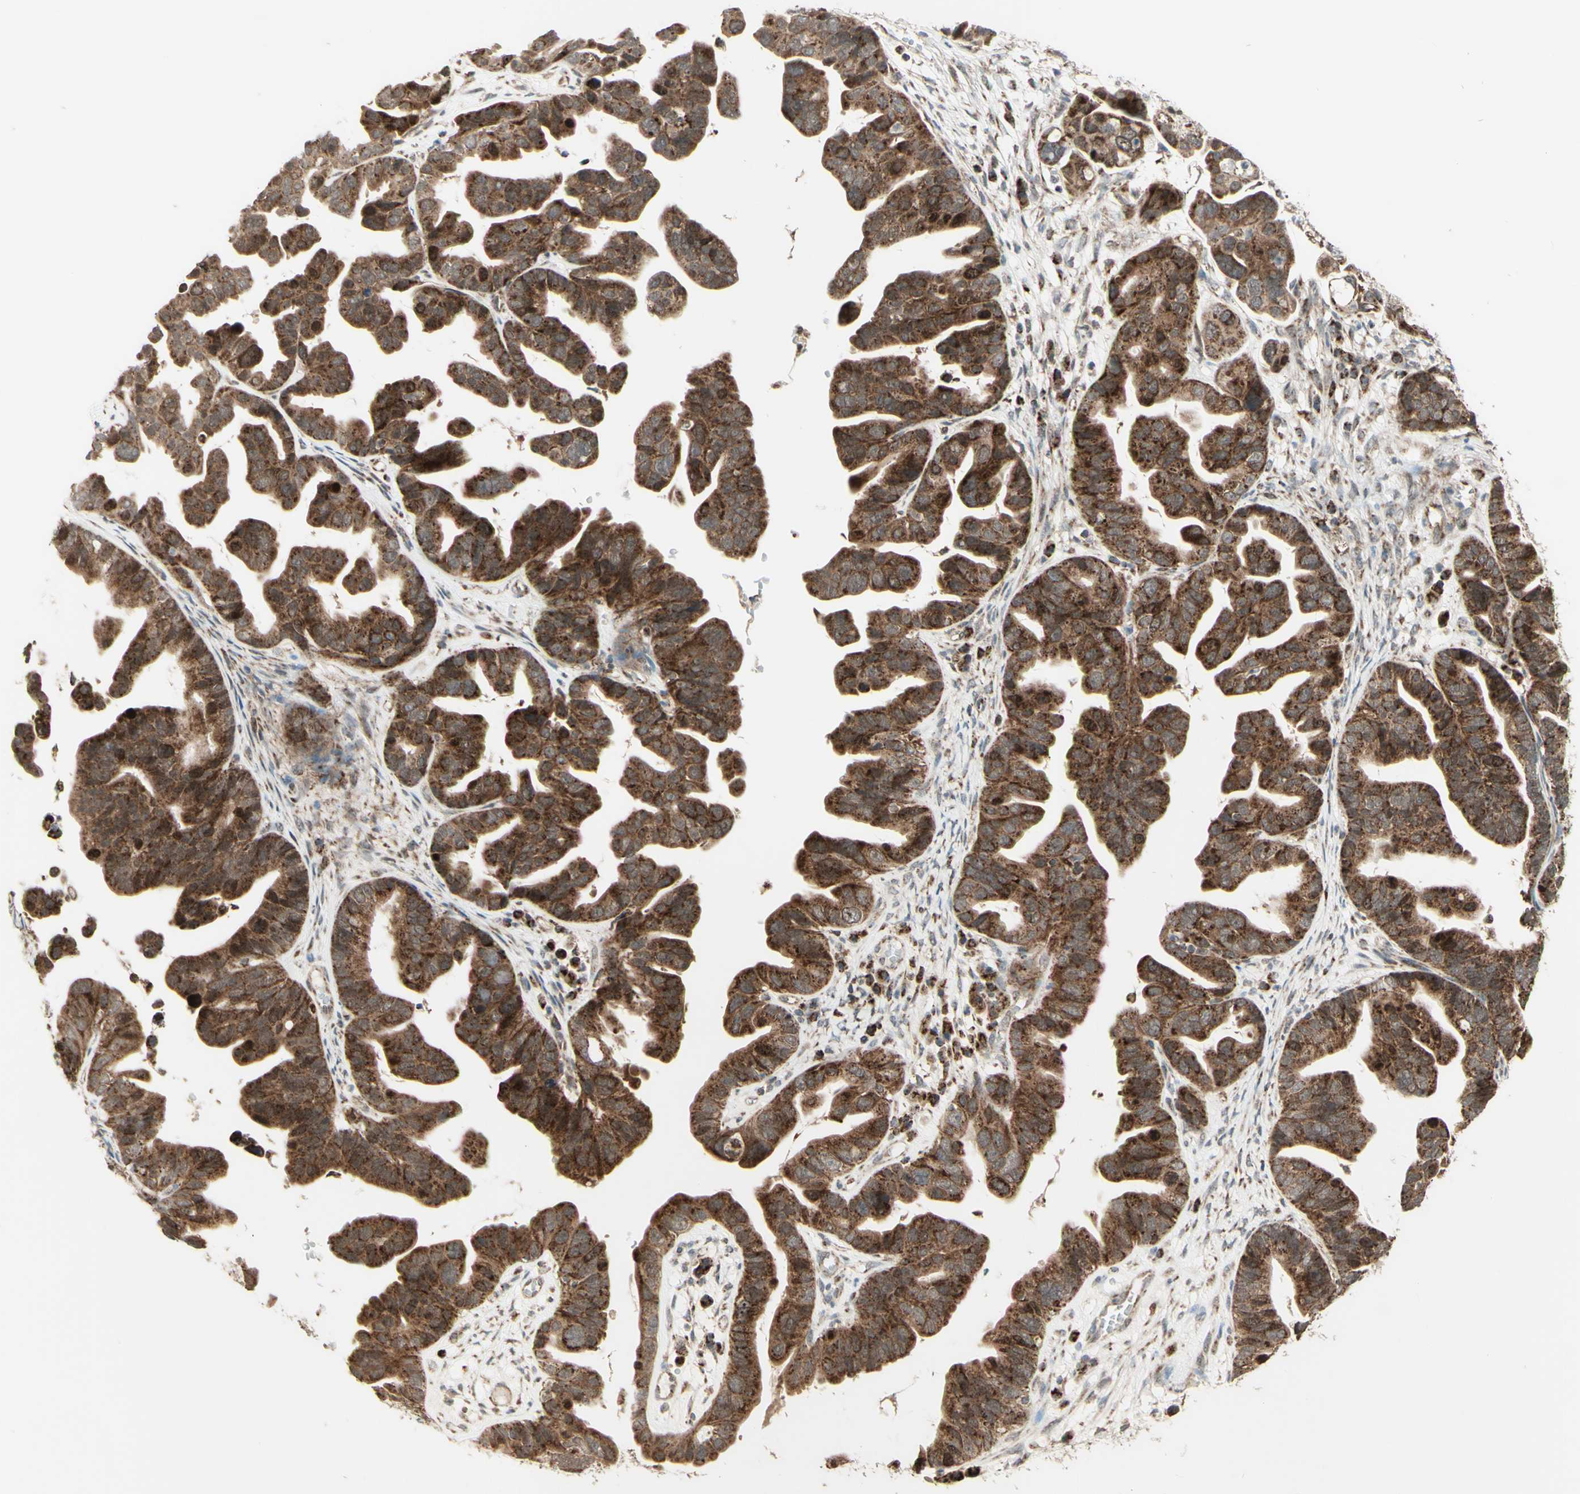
{"staining": {"intensity": "moderate", "quantity": ">75%", "location": "cytoplasmic/membranous"}, "tissue": "ovarian cancer", "cell_type": "Tumor cells", "image_type": "cancer", "snomed": [{"axis": "morphology", "description": "Cystadenocarcinoma, serous, NOS"}, {"axis": "topography", "description": "Ovary"}], "caption": "Ovarian cancer stained with a brown dye reveals moderate cytoplasmic/membranous positive staining in about >75% of tumor cells.", "gene": "DHRS3", "patient": {"sex": "female", "age": 56}}